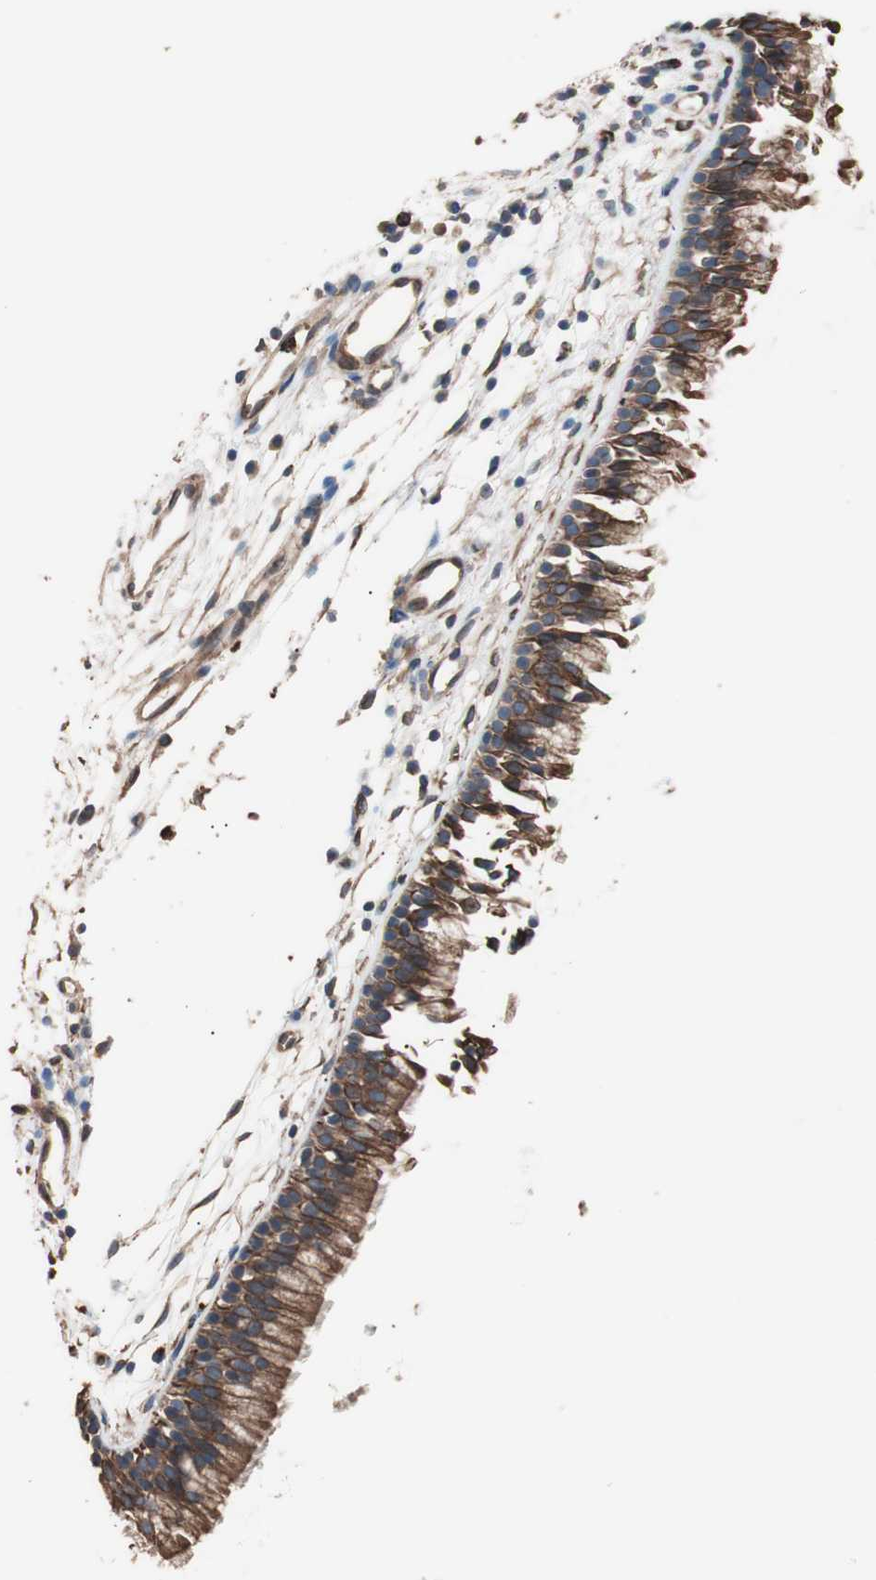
{"staining": {"intensity": "strong", "quantity": ">75%", "location": "cytoplasmic/membranous"}, "tissue": "nasopharynx", "cell_type": "Respiratory epithelial cells", "image_type": "normal", "snomed": [{"axis": "morphology", "description": "Normal tissue, NOS"}, {"axis": "topography", "description": "Nasopharynx"}], "caption": "This image demonstrates immunohistochemistry staining of unremarkable human nasopharynx, with high strong cytoplasmic/membranous positivity in approximately >75% of respiratory epithelial cells.", "gene": "CCT3", "patient": {"sex": "male", "age": 21}}